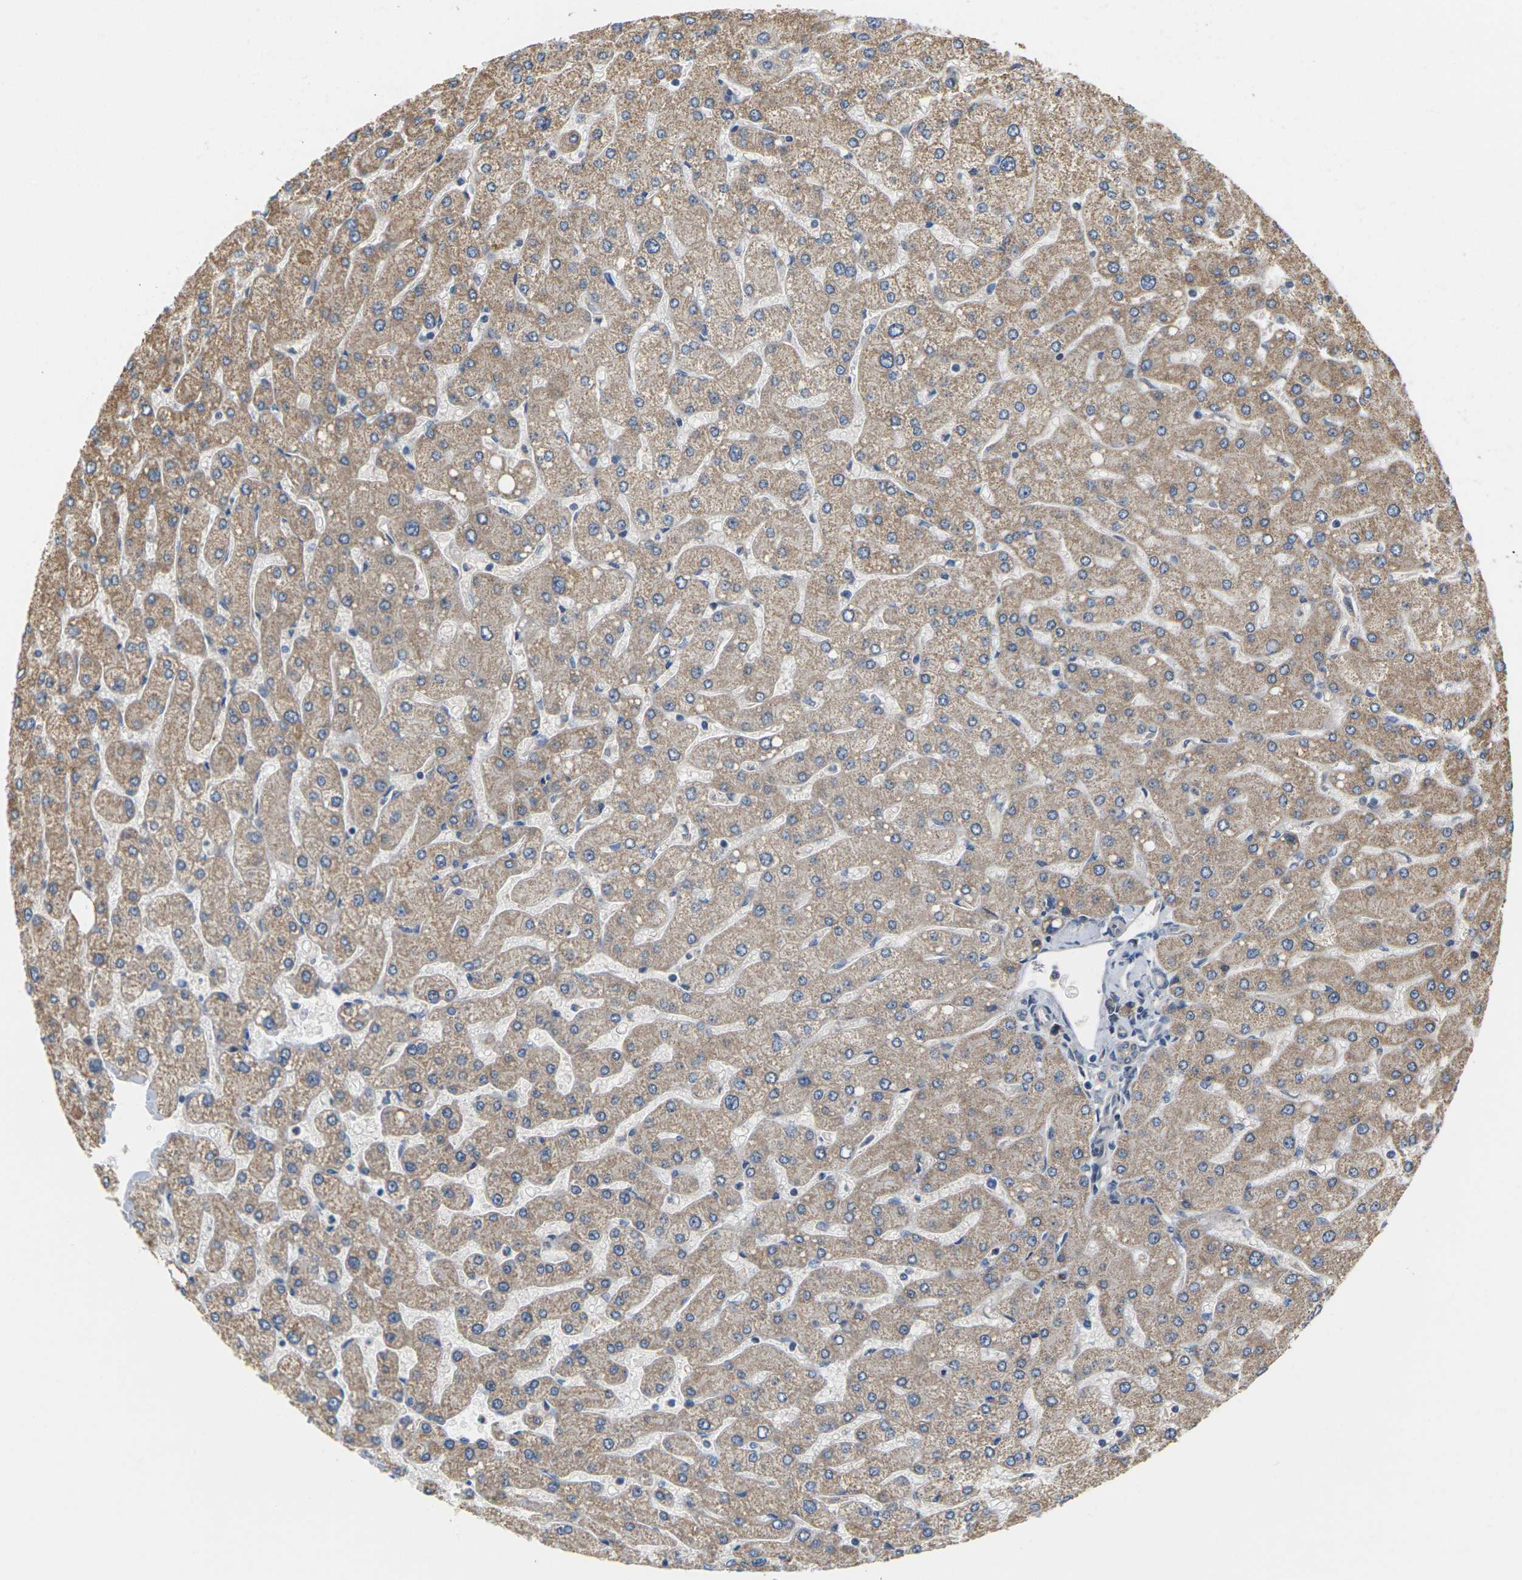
{"staining": {"intensity": "weak", "quantity": ">75%", "location": "cytoplasmic/membranous"}, "tissue": "liver", "cell_type": "Cholangiocytes", "image_type": "normal", "snomed": [{"axis": "morphology", "description": "Normal tissue, NOS"}, {"axis": "topography", "description": "Liver"}], "caption": "Brown immunohistochemical staining in normal human liver reveals weak cytoplasmic/membranous expression in approximately >75% of cholangiocytes.", "gene": "PCDHB4", "patient": {"sex": "male", "age": 55}}